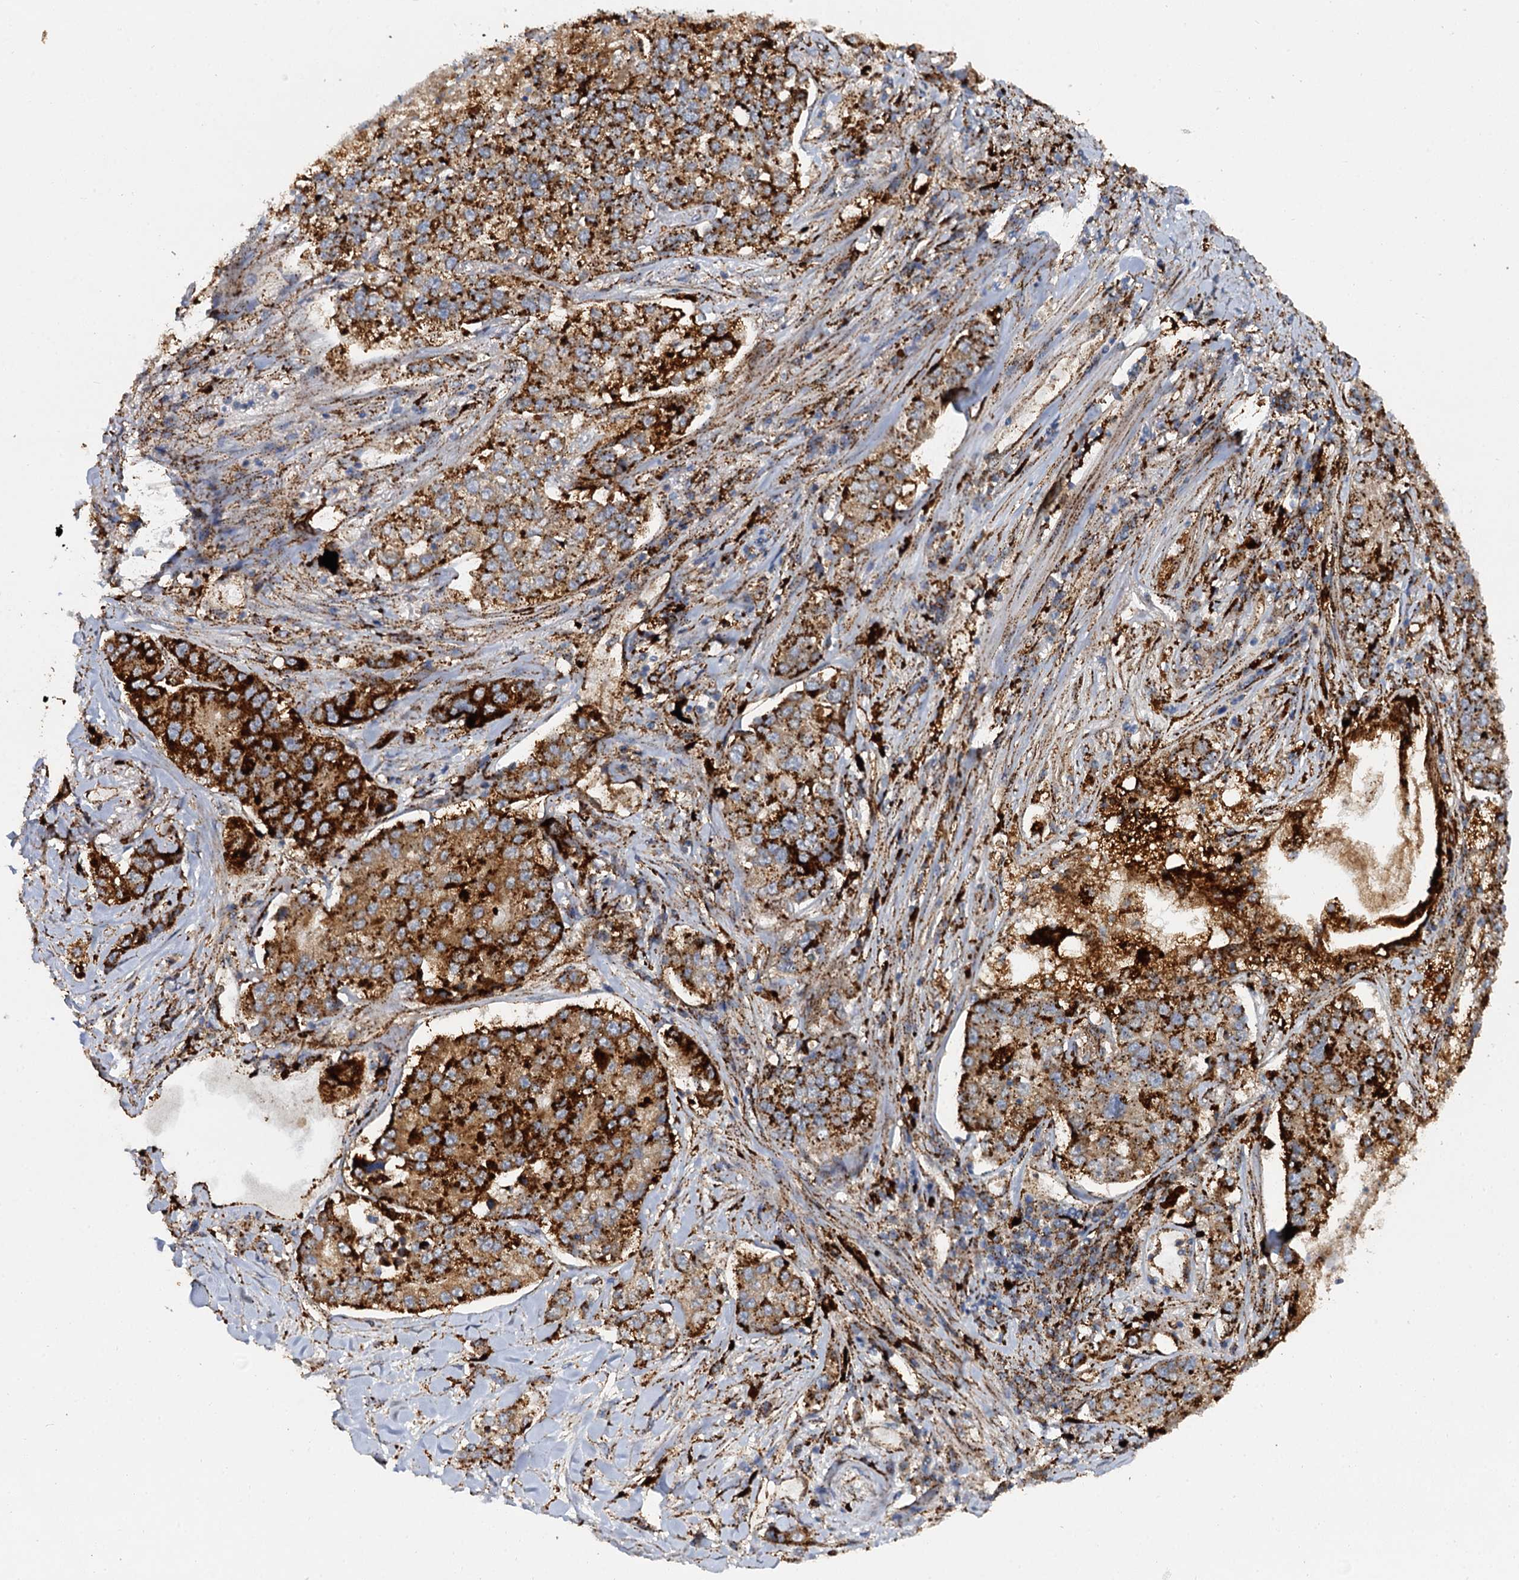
{"staining": {"intensity": "strong", "quantity": ">75%", "location": "cytoplasmic/membranous"}, "tissue": "lung cancer", "cell_type": "Tumor cells", "image_type": "cancer", "snomed": [{"axis": "morphology", "description": "Adenocarcinoma, NOS"}, {"axis": "topography", "description": "Lung"}], "caption": "Immunohistochemical staining of human adenocarcinoma (lung) shows high levels of strong cytoplasmic/membranous protein staining in about >75% of tumor cells.", "gene": "GBA1", "patient": {"sex": "male", "age": 49}}